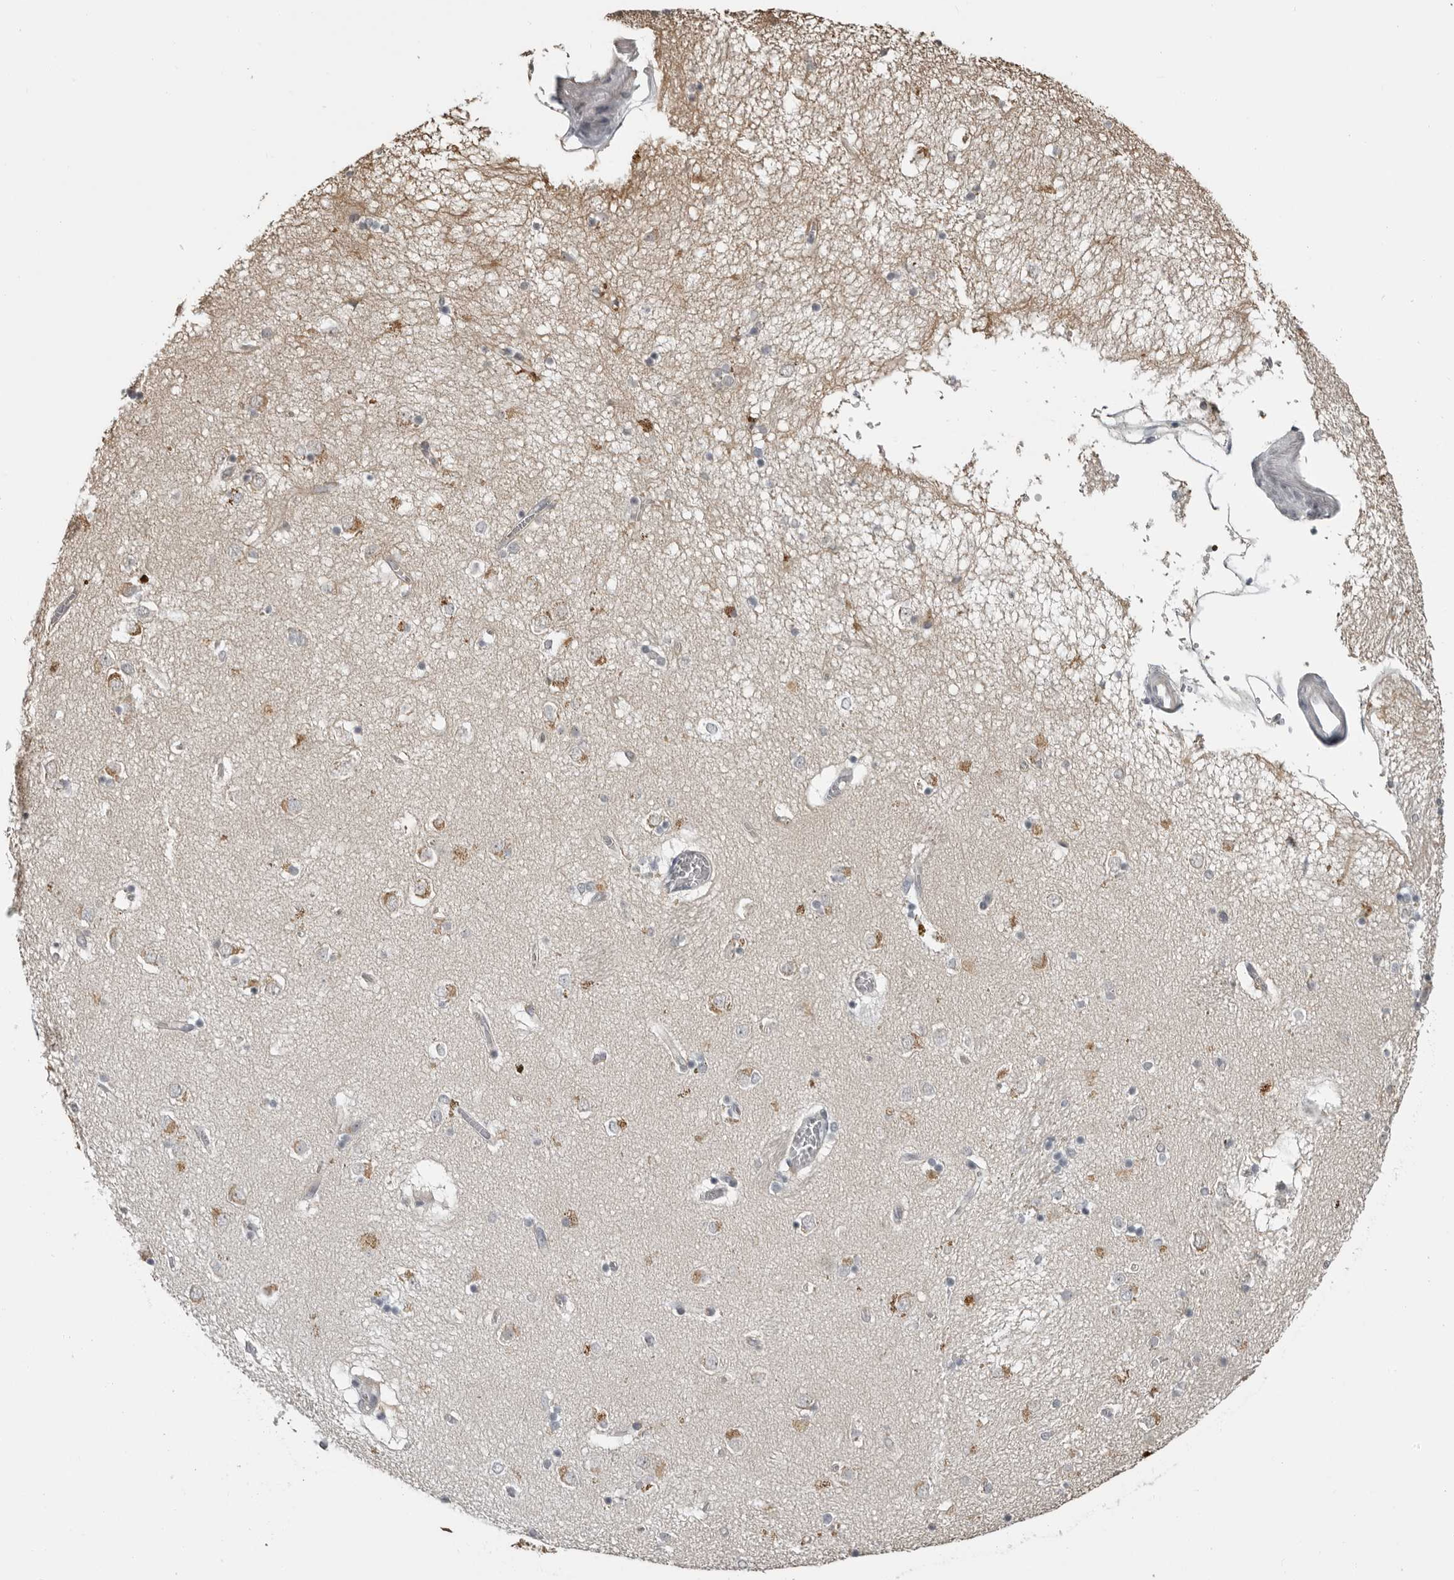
{"staining": {"intensity": "negative", "quantity": "none", "location": "none"}, "tissue": "caudate", "cell_type": "Glial cells", "image_type": "normal", "snomed": [{"axis": "morphology", "description": "Normal tissue, NOS"}, {"axis": "topography", "description": "Lateral ventricle wall"}], "caption": "A high-resolution photomicrograph shows immunohistochemistry (IHC) staining of benign caudate, which demonstrates no significant staining in glial cells. The staining is performed using DAB brown chromogen with nuclei counter-stained in using hematoxylin.", "gene": "PRRX2", "patient": {"sex": "male", "age": 70}}